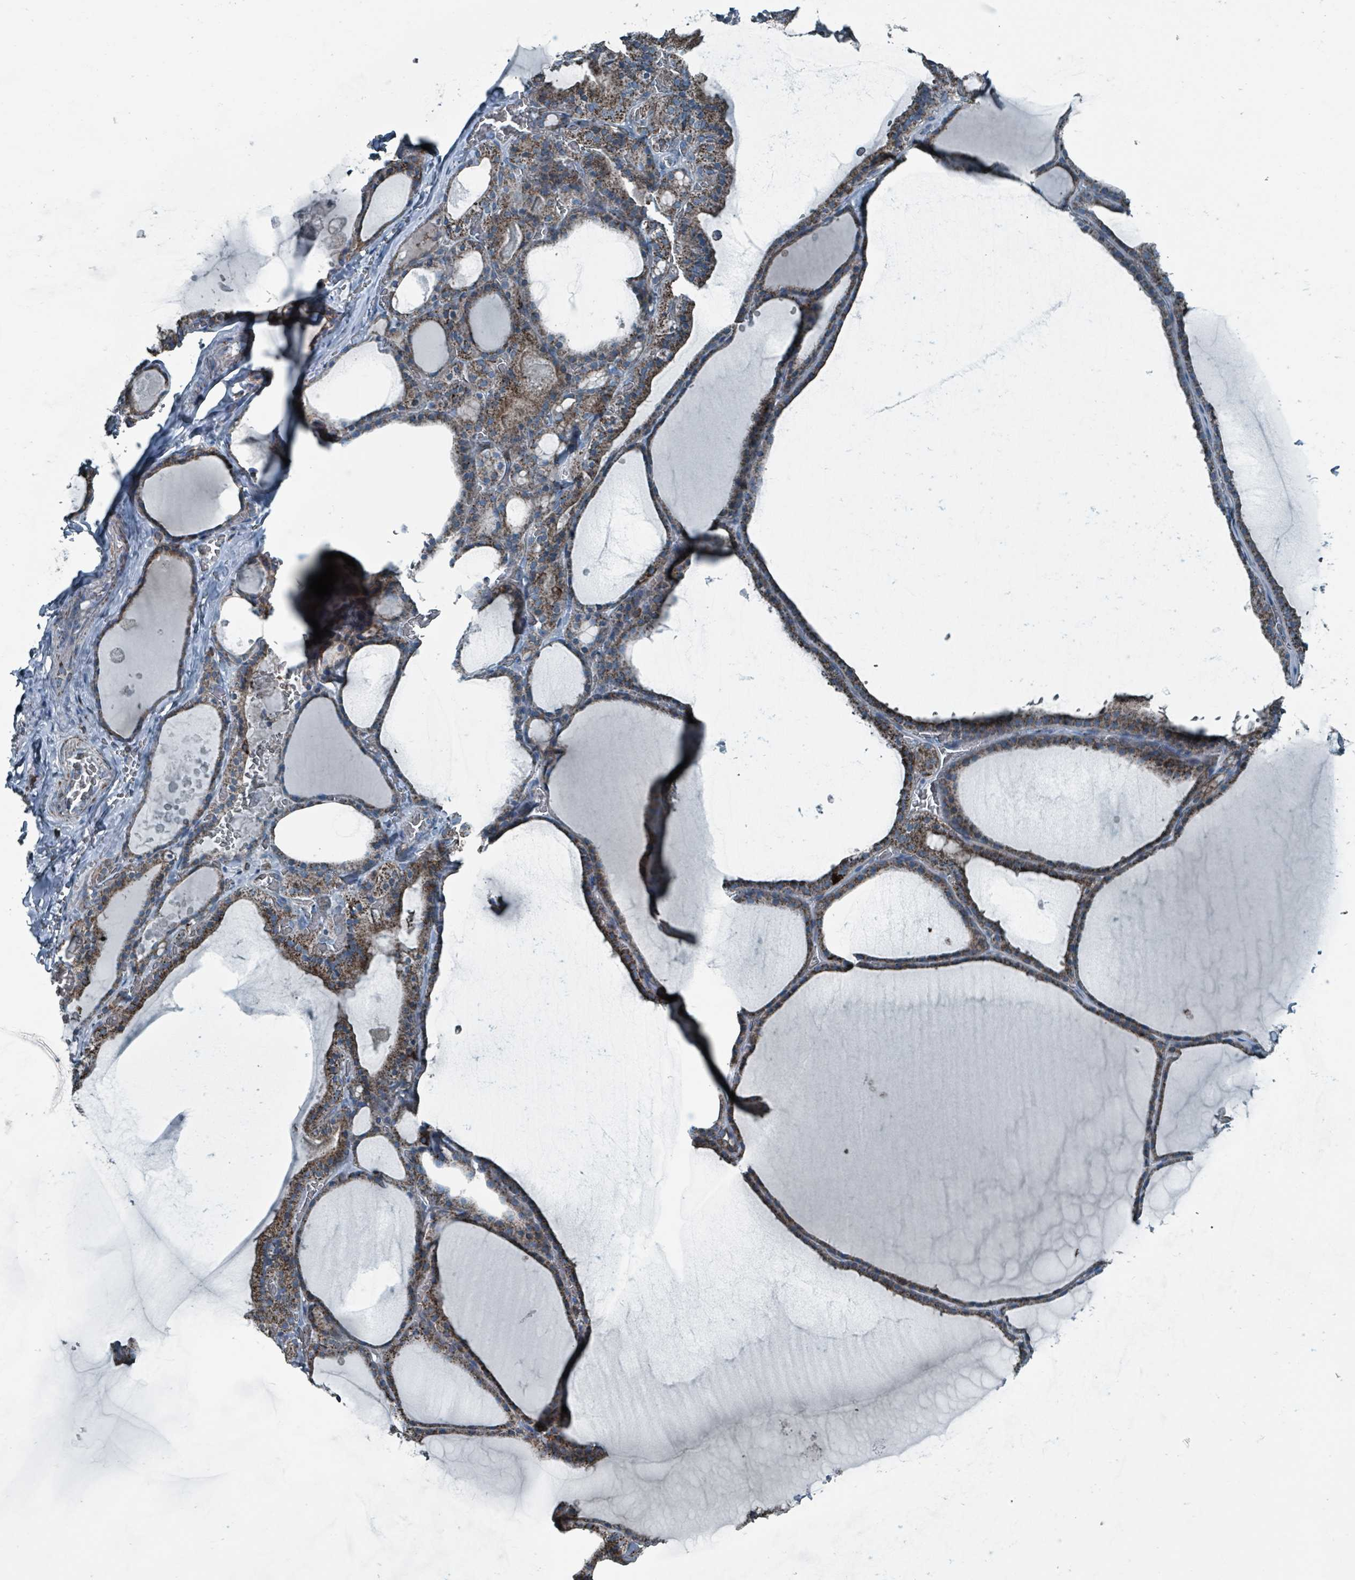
{"staining": {"intensity": "moderate", "quantity": ">75%", "location": "cytoplasmic/membranous"}, "tissue": "thyroid gland", "cell_type": "Glandular cells", "image_type": "normal", "snomed": [{"axis": "morphology", "description": "Normal tissue, NOS"}, {"axis": "topography", "description": "Thyroid gland"}], "caption": "Immunohistochemistry (IHC) of unremarkable thyroid gland exhibits medium levels of moderate cytoplasmic/membranous positivity in about >75% of glandular cells.", "gene": "ABHD18", "patient": {"sex": "male", "age": 56}}